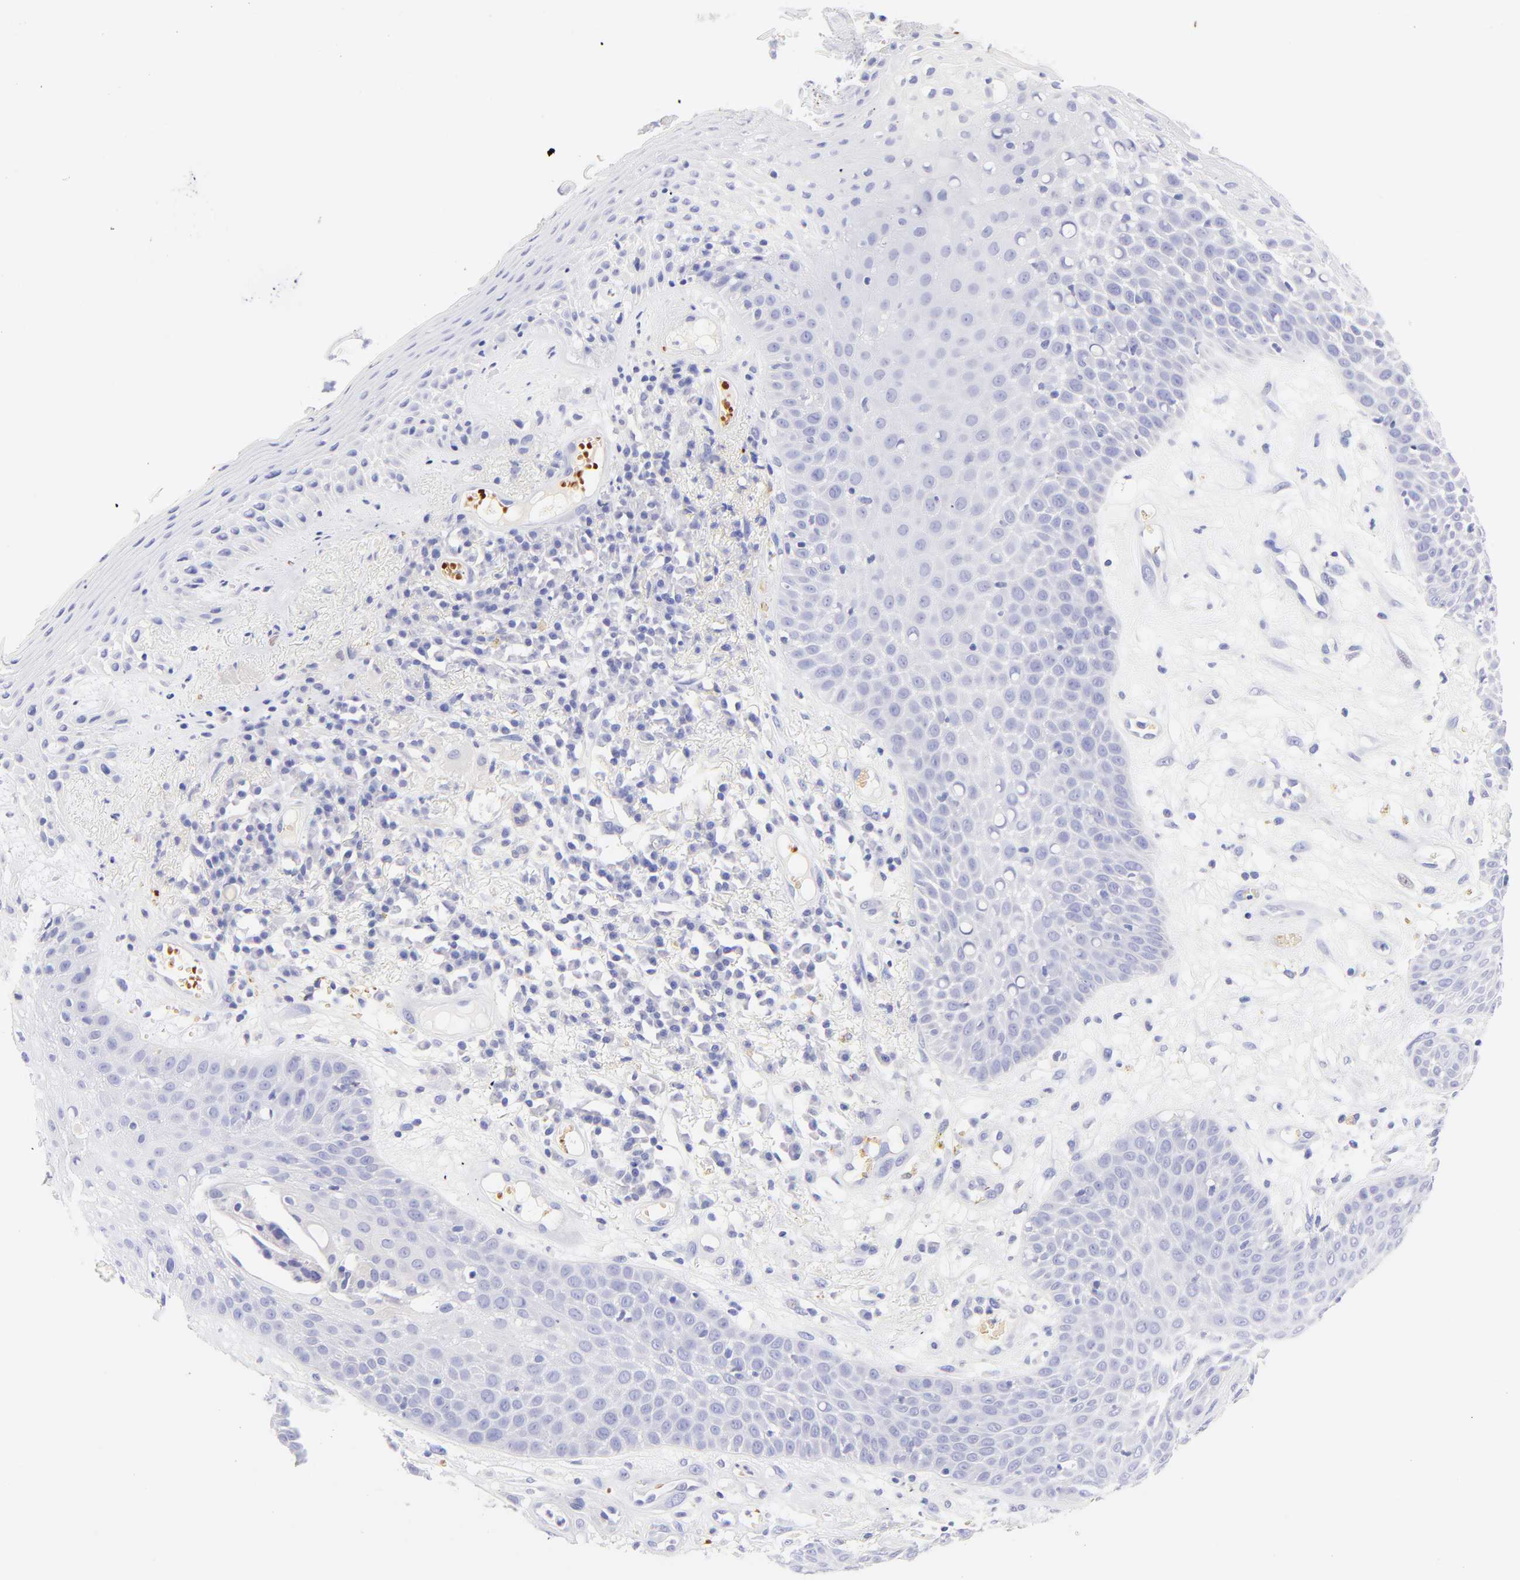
{"staining": {"intensity": "negative", "quantity": "none", "location": "none"}, "tissue": "skin cancer", "cell_type": "Tumor cells", "image_type": "cancer", "snomed": [{"axis": "morphology", "description": "Squamous cell carcinoma, NOS"}, {"axis": "topography", "description": "Skin"}], "caption": "An image of human skin squamous cell carcinoma is negative for staining in tumor cells.", "gene": "FRMPD3", "patient": {"sex": "male", "age": 65}}